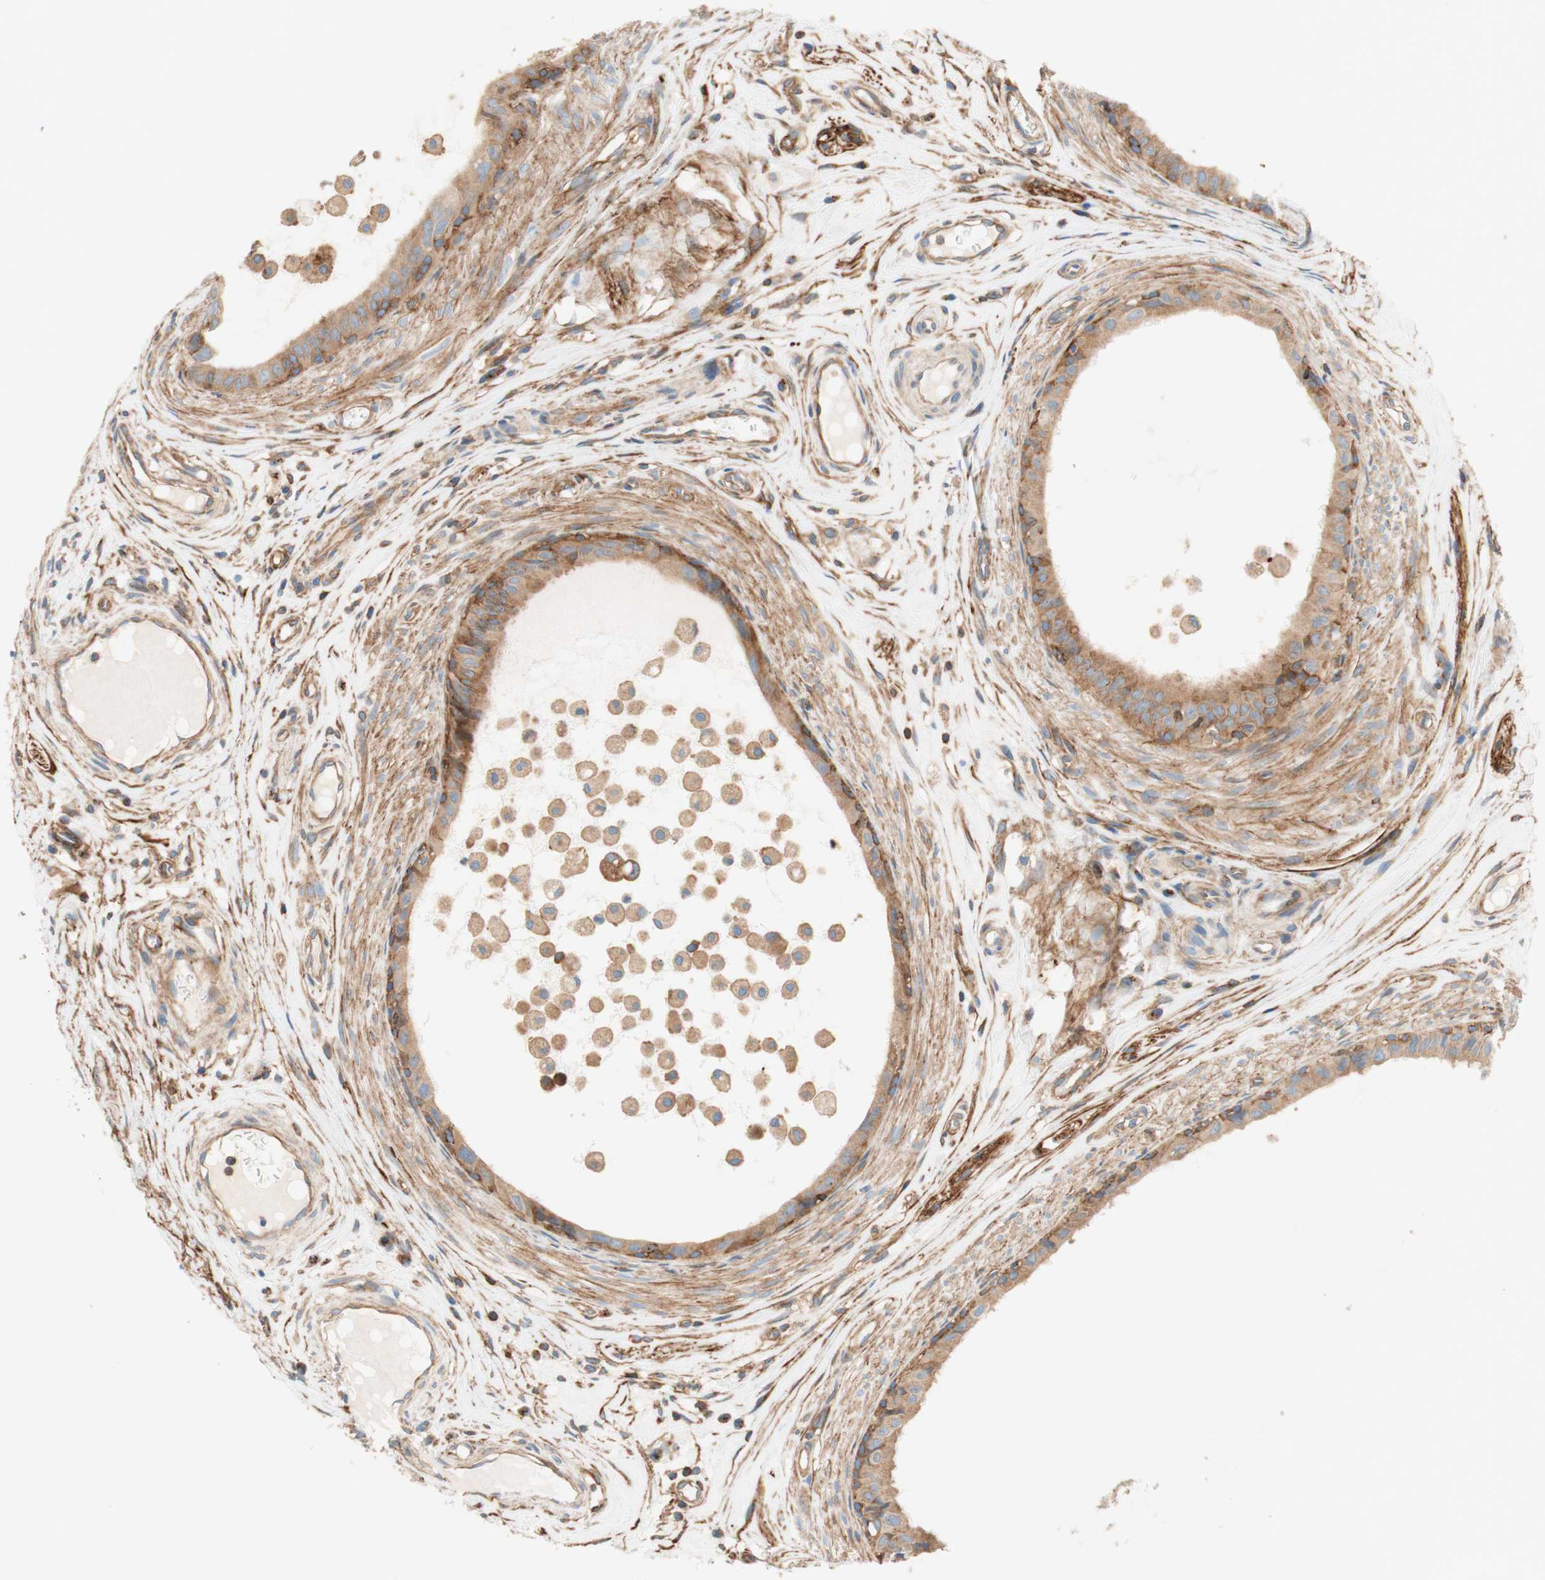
{"staining": {"intensity": "moderate", "quantity": ">75%", "location": "cytoplasmic/membranous"}, "tissue": "epididymis", "cell_type": "Glandular cells", "image_type": "normal", "snomed": [{"axis": "morphology", "description": "Normal tissue, NOS"}, {"axis": "morphology", "description": "Inflammation, NOS"}, {"axis": "topography", "description": "Epididymis"}], "caption": "Immunohistochemistry (DAB) staining of unremarkable human epididymis shows moderate cytoplasmic/membranous protein staining in about >75% of glandular cells.", "gene": "VPS26A", "patient": {"sex": "male", "age": 85}}